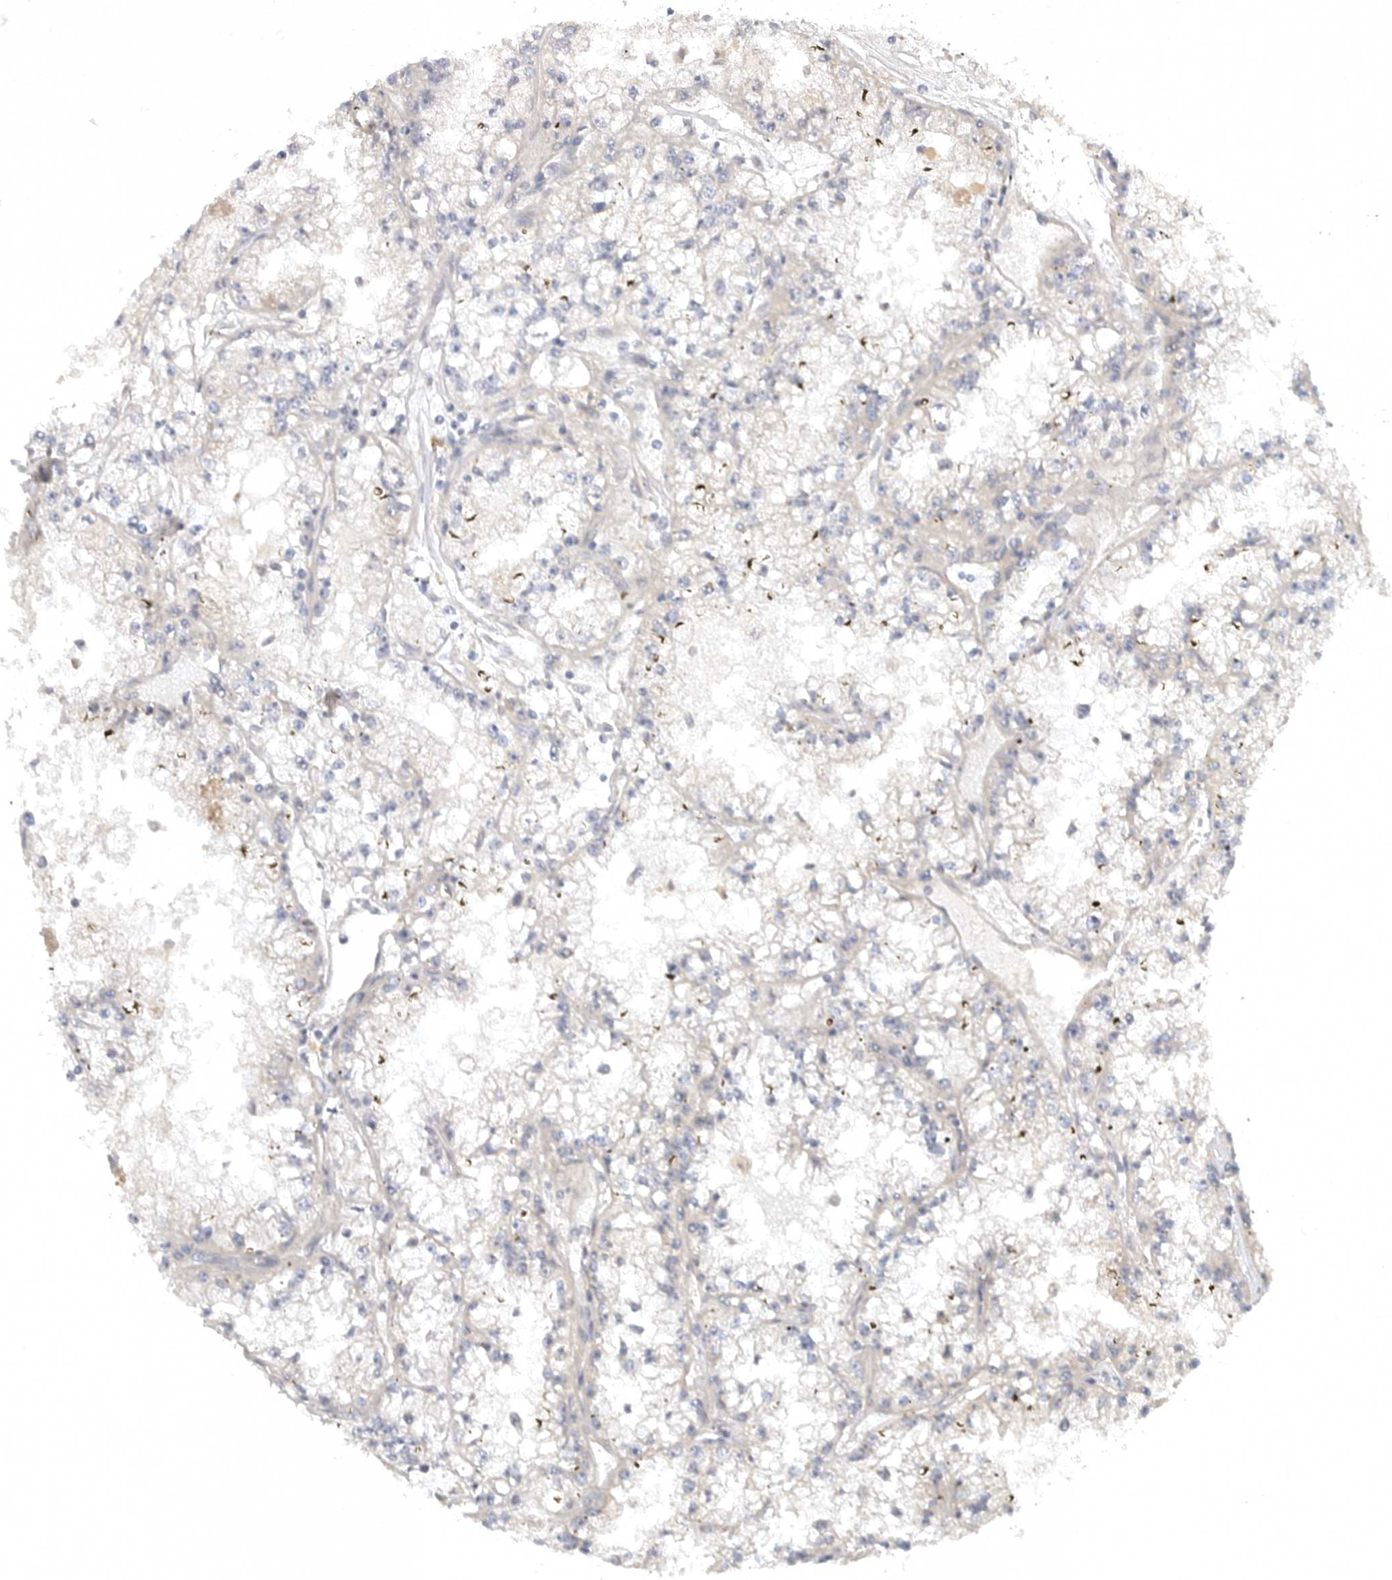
{"staining": {"intensity": "negative", "quantity": "none", "location": "none"}, "tissue": "renal cancer", "cell_type": "Tumor cells", "image_type": "cancer", "snomed": [{"axis": "morphology", "description": "Adenocarcinoma, NOS"}, {"axis": "topography", "description": "Kidney"}], "caption": "Tumor cells are negative for brown protein staining in renal cancer.", "gene": "PTPDC1", "patient": {"sex": "male", "age": 56}}